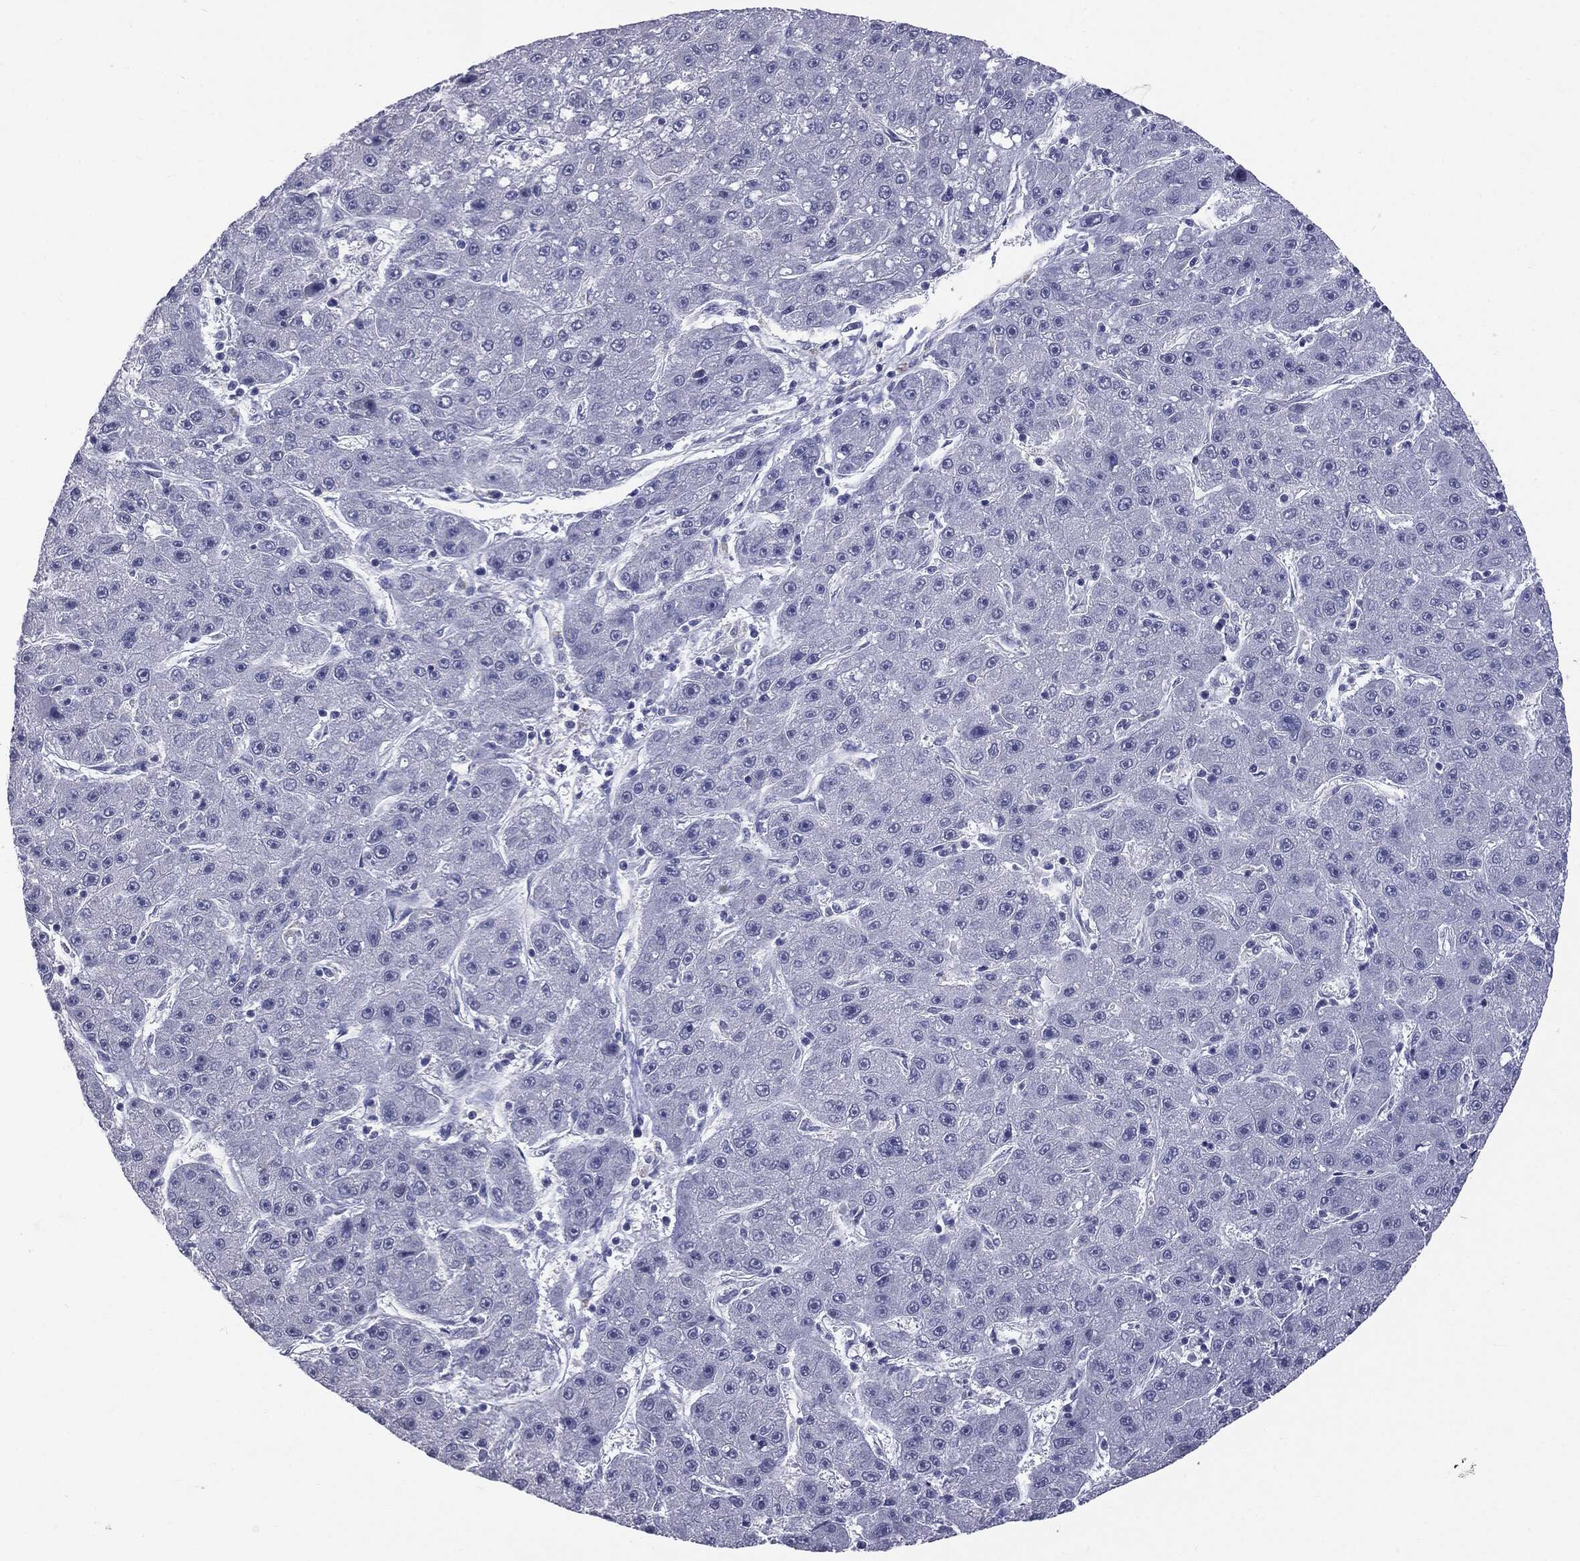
{"staining": {"intensity": "negative", "quantity": "none", "location": "none"}, "tissue": "liver cancer", "cell_type": "Tumor cells", "image_type": "cancer", "snomed": [{"axis": "morphology", "description": "Carcinoma, Hepatocellular, NOS"}, {"axis": "topography", "description": "Liver"}], "caption": "This is an immunohistochemistry (IHC) photomicrograph of human liver cancer (hepatocellular carcinoma). There is no positivity in tumor cells.", "gene": "TSHB", "patient": {"sex": "male", "age": 67}}